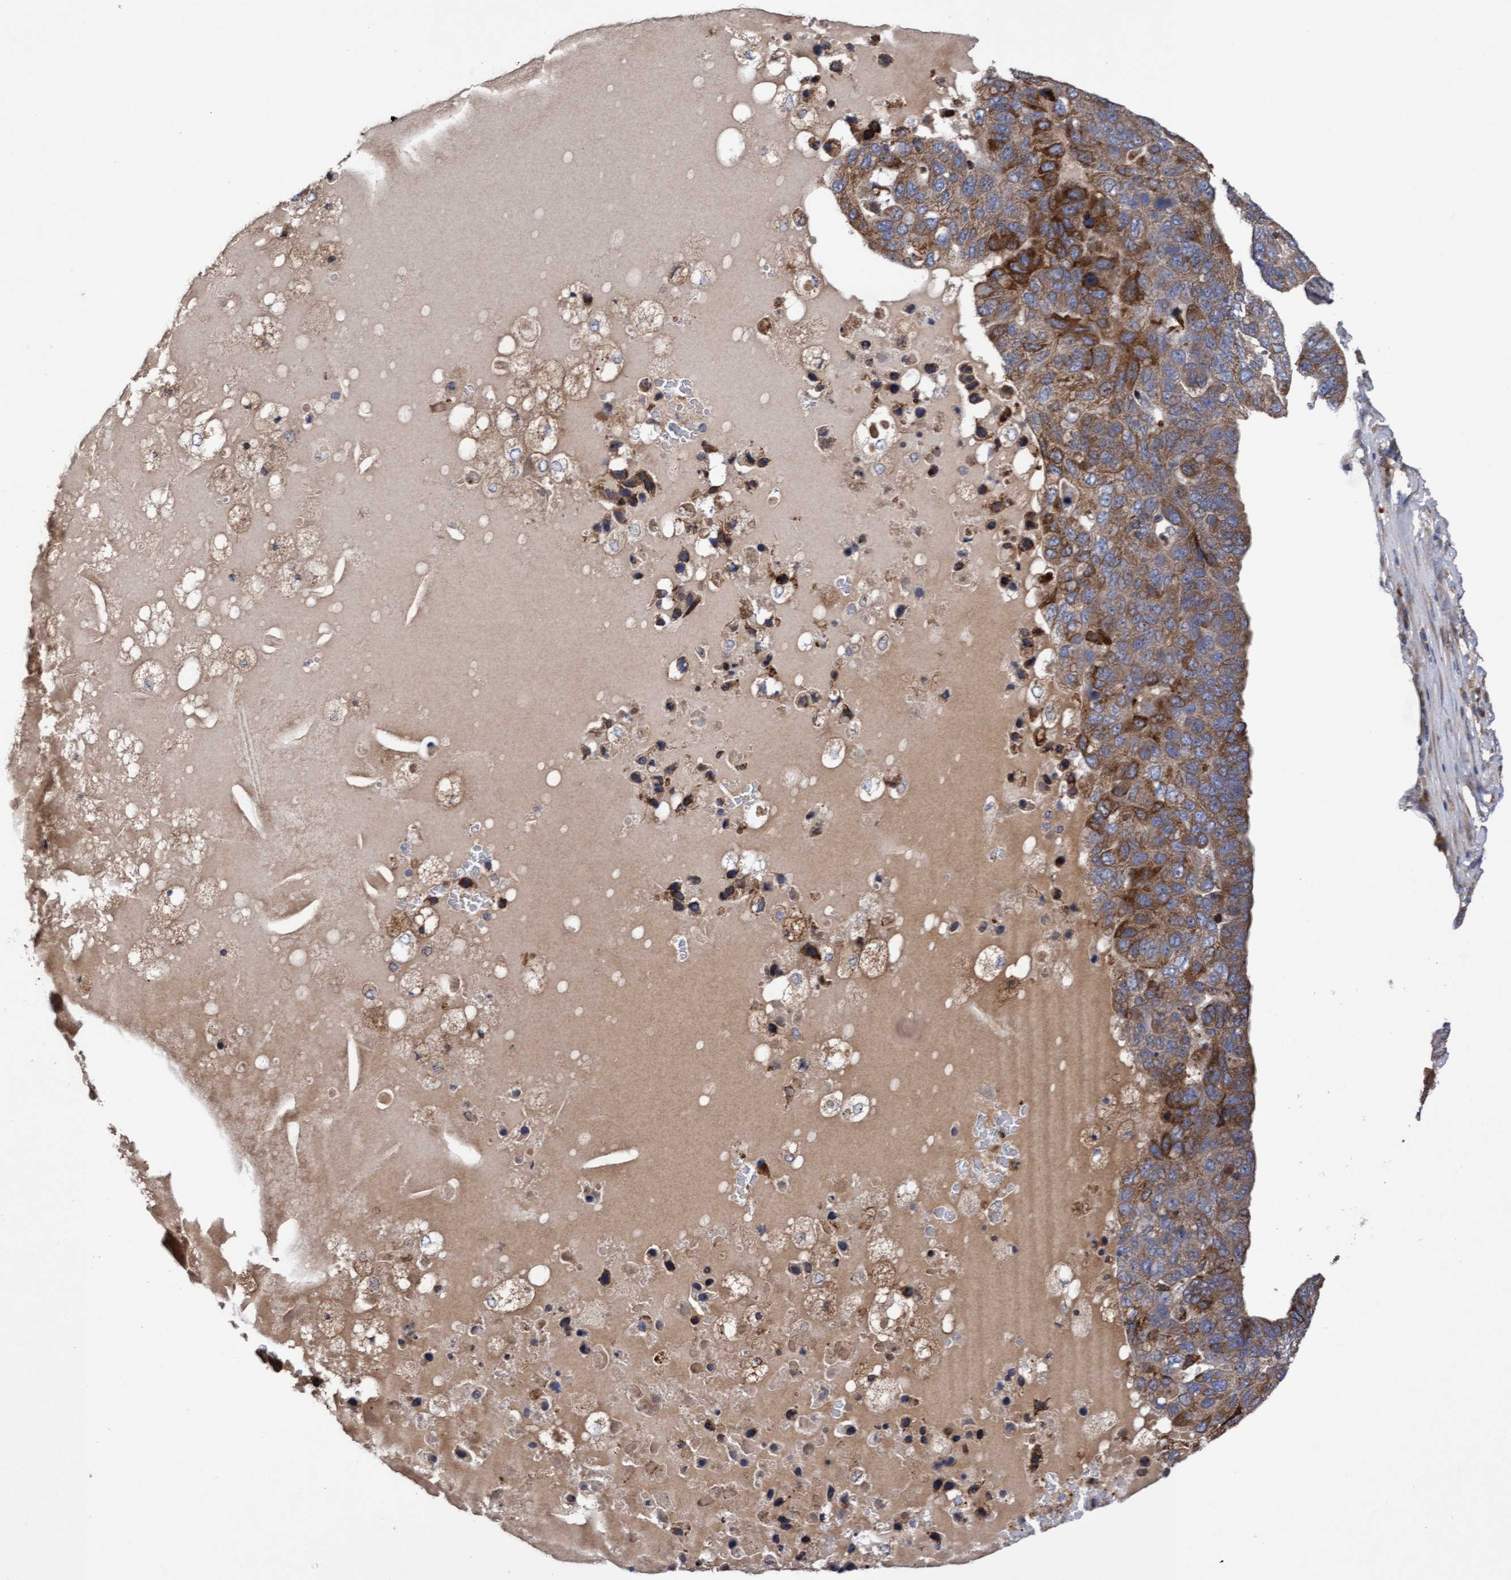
{"staining": {"intensity": "moderate", "quantity": ">75%", "location": "cytoplasmic/membranous"}, "tissue": "pancreatic cancer", "cell_type": "Tumor cells", "image_type": "cancer", "snomed": [{"axis": "morphology", "description": "Adenocarcinoma, NOS"}, {"axis": "topography", "description": "Pancreas"}], "caption": "Brown immunohistochemical staining in human pancreatic cancer (adenocarcinoma) reveals moderate cytoplasmic/membranous positivity in approximately >75% of tumor cells. (DAB (3,3'-diaminobenzidine) = brown stain, brightfield microscopy at high magnification).", "gene": "ELP5", "patient": {"sex": "female", "age": 61}}